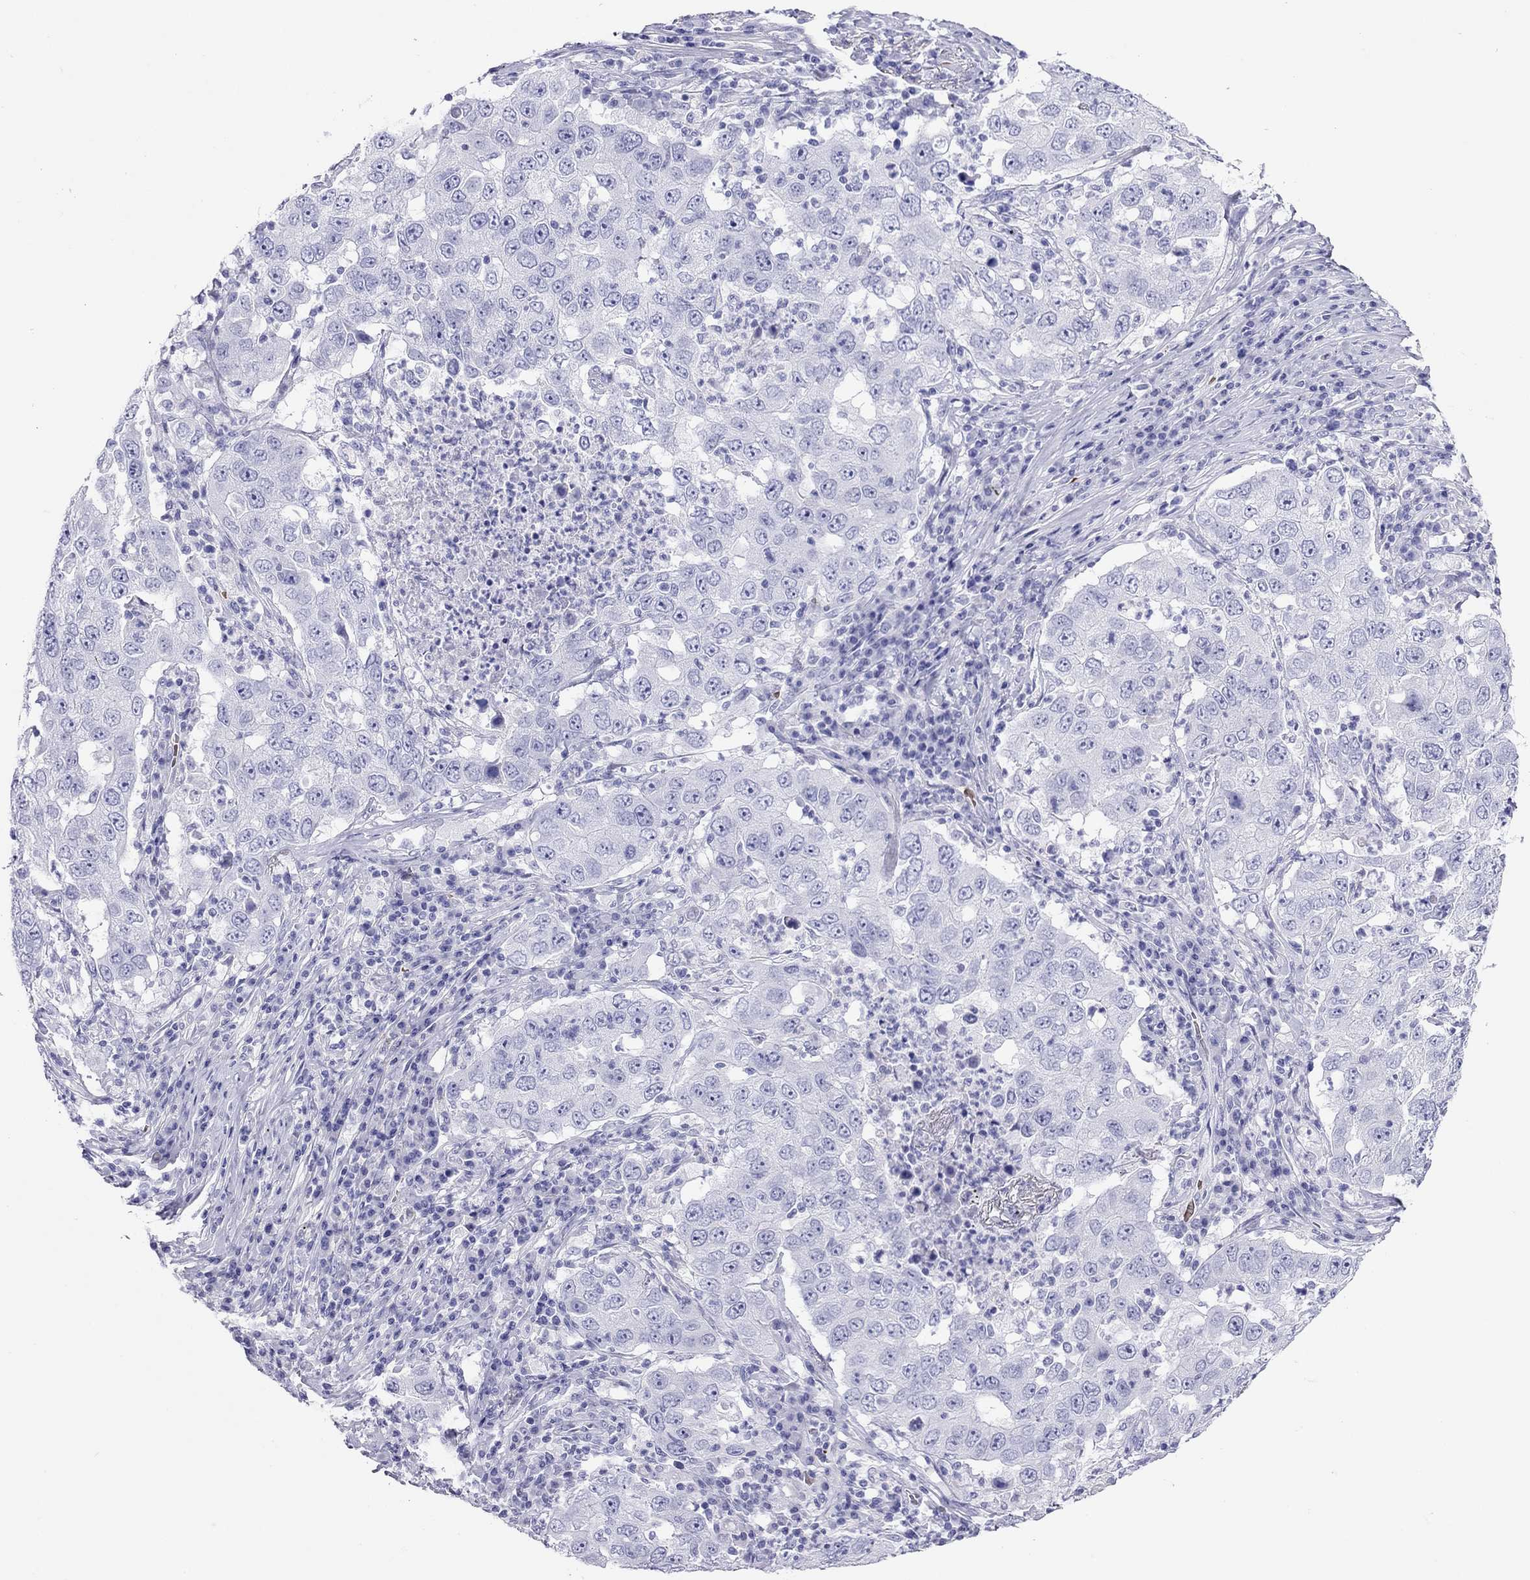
{"staining": {"intensity": "negative", "quantity": "none", "location": "none"}, "tissue": "lung cancer", "cell_type": "Tumor cells", "image_type": "cancer", "snomed": [{"axis": "morphology", "description": "Adenocarcinoma, NOS"}, {"axis": "topography", "description": "Lung"}], "caption": "An immunohistochemistry image of adenocarcinoma (lung) is shown. There is no staining in tumor cells of adenocarcinoma (lung).", "gene": "PTPRN", "patient": {"sex": "male", "age": 73}}